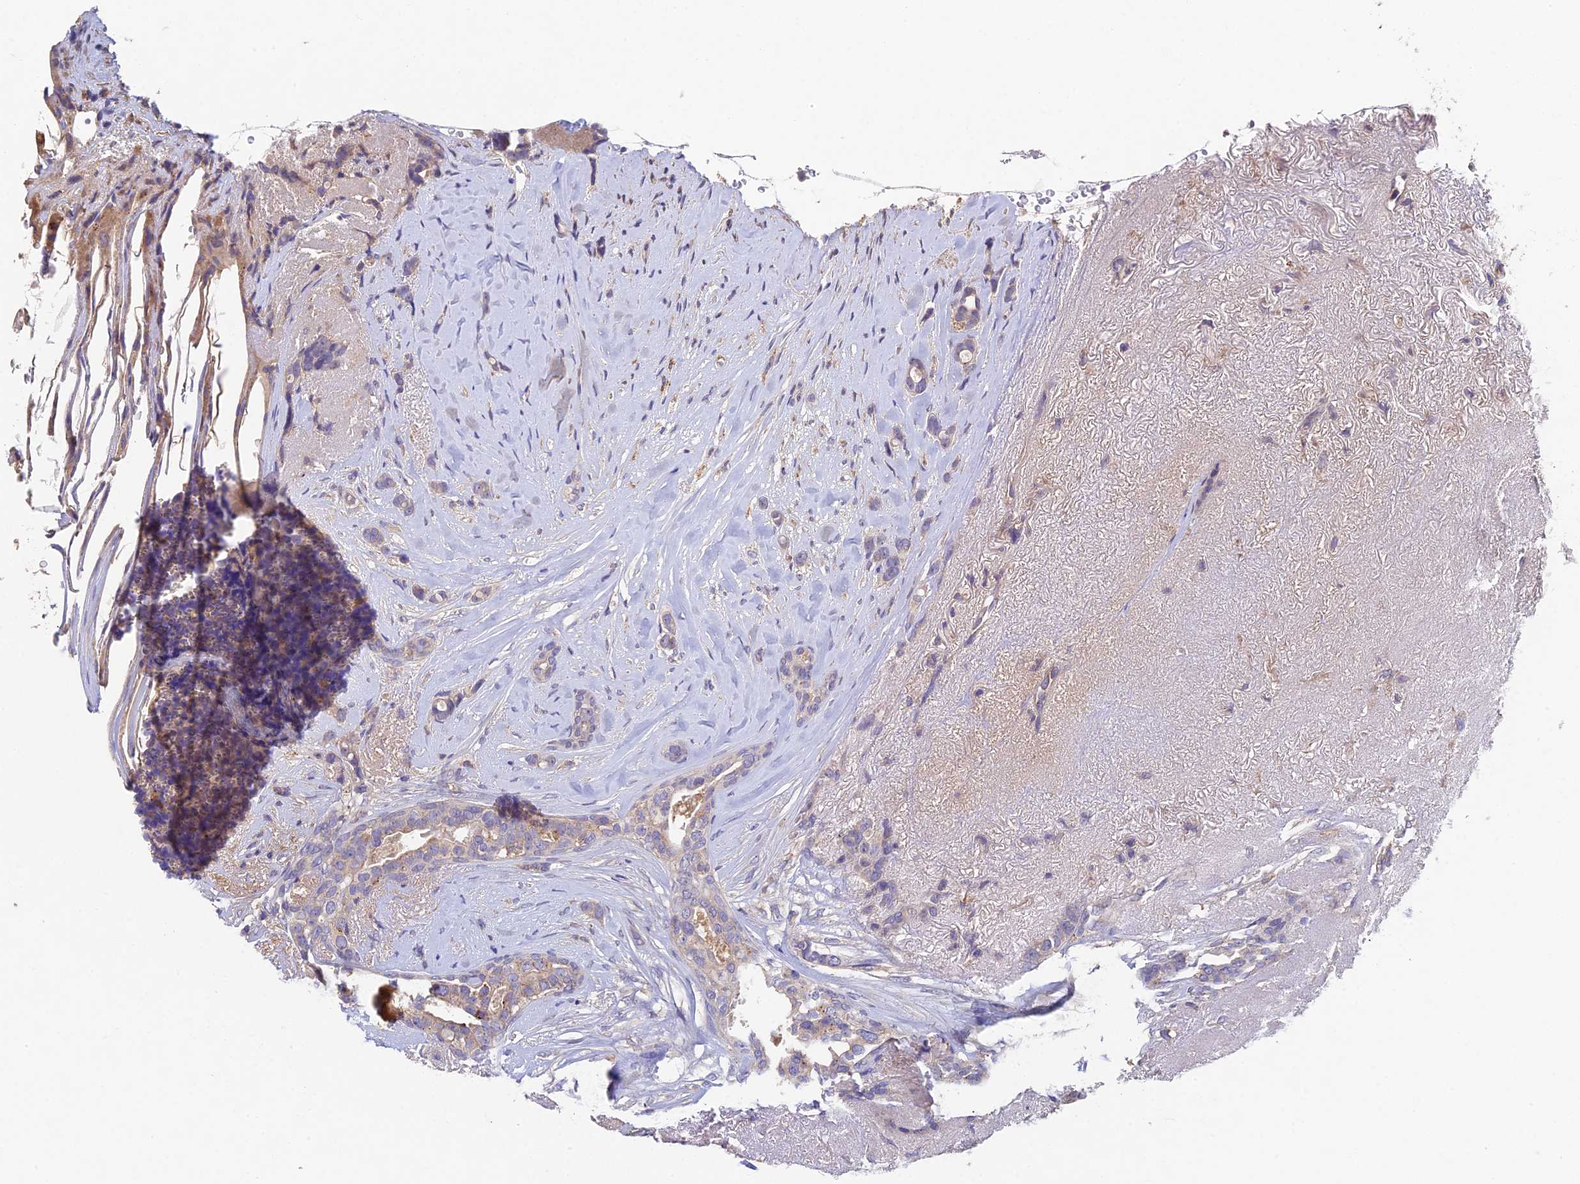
{"staining": {"intensity": "weak", "quantity": "<25%", "location": "cytoplasmic/membranous"}, "tissue": "breast cancer", "cell_type": "Tumor cells", "image_type": "cancer", "snomed": [{"axis": "morphology", "description": "Lobular carcinoma"}, {"axis": "topography", "description": "Breast"}], "caption": "Immunohistochemistry of lobular carcinoma (breast) reveals no positivity in tumor cells.", "gene": "ADAMTS13", "patient": {"sex": "female", "age": 51}}